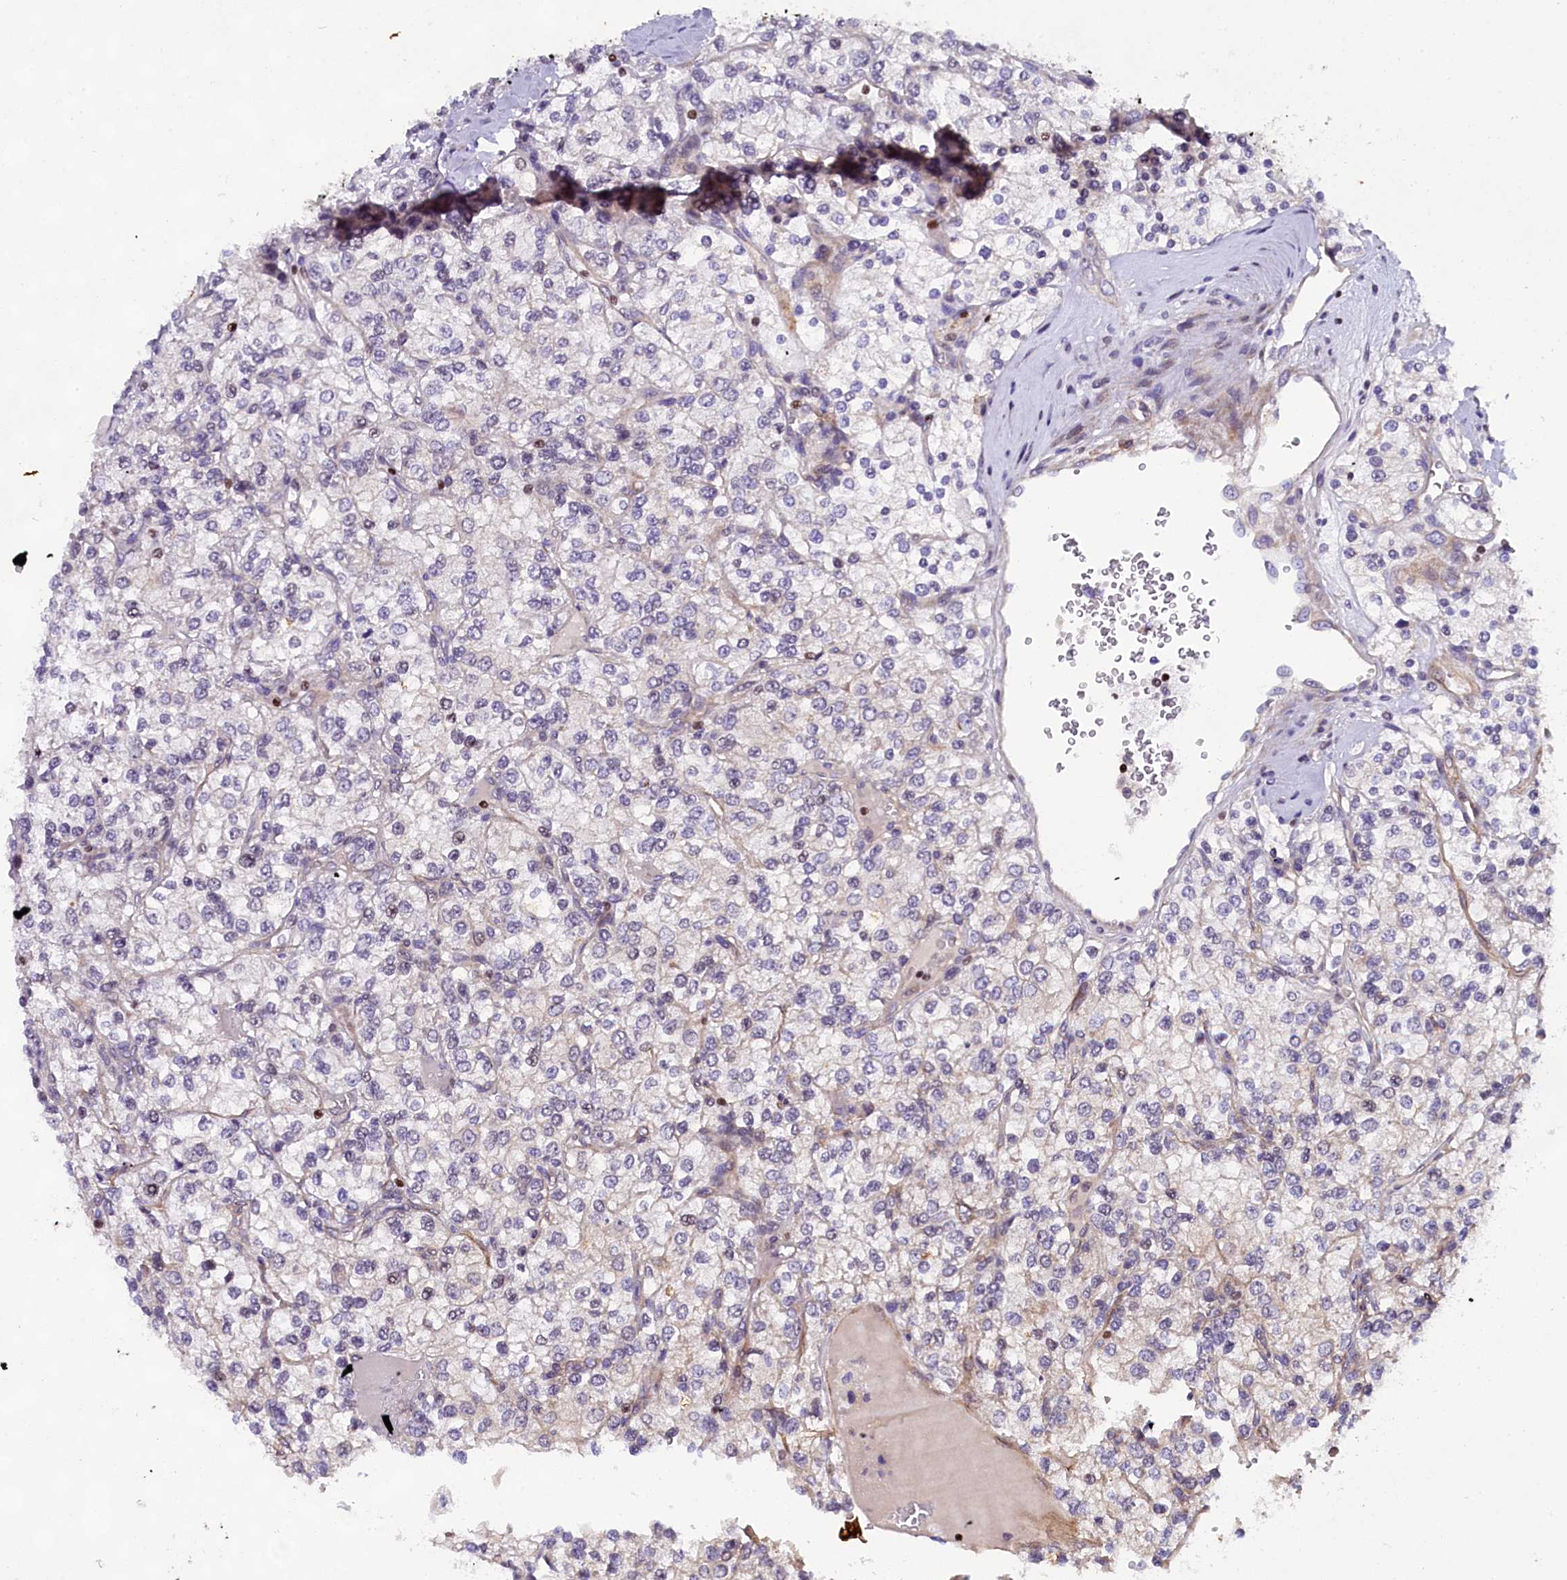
{"staining": {"intensity": "negative", "quantity": "none", "location": "none"}, "tissue": "renal cancer", "cell_type": "Tumor cells", "image_type": "cancer", "snomed": [{"axis": "morphology", "description": "Adenocarcinoma, NOS"}, {"axis": "topography", "description": "Kidney"}], "caption": "Immunohistochemistry micrograph of neoplastic tissue: adenocarcinoma (renal) stained with DAB (3,3'-diaminobenzidine) reveals no significant protein staining in tumor cells.", "gene": "SP4", "patient": {"sex": "male", "age": 80}}